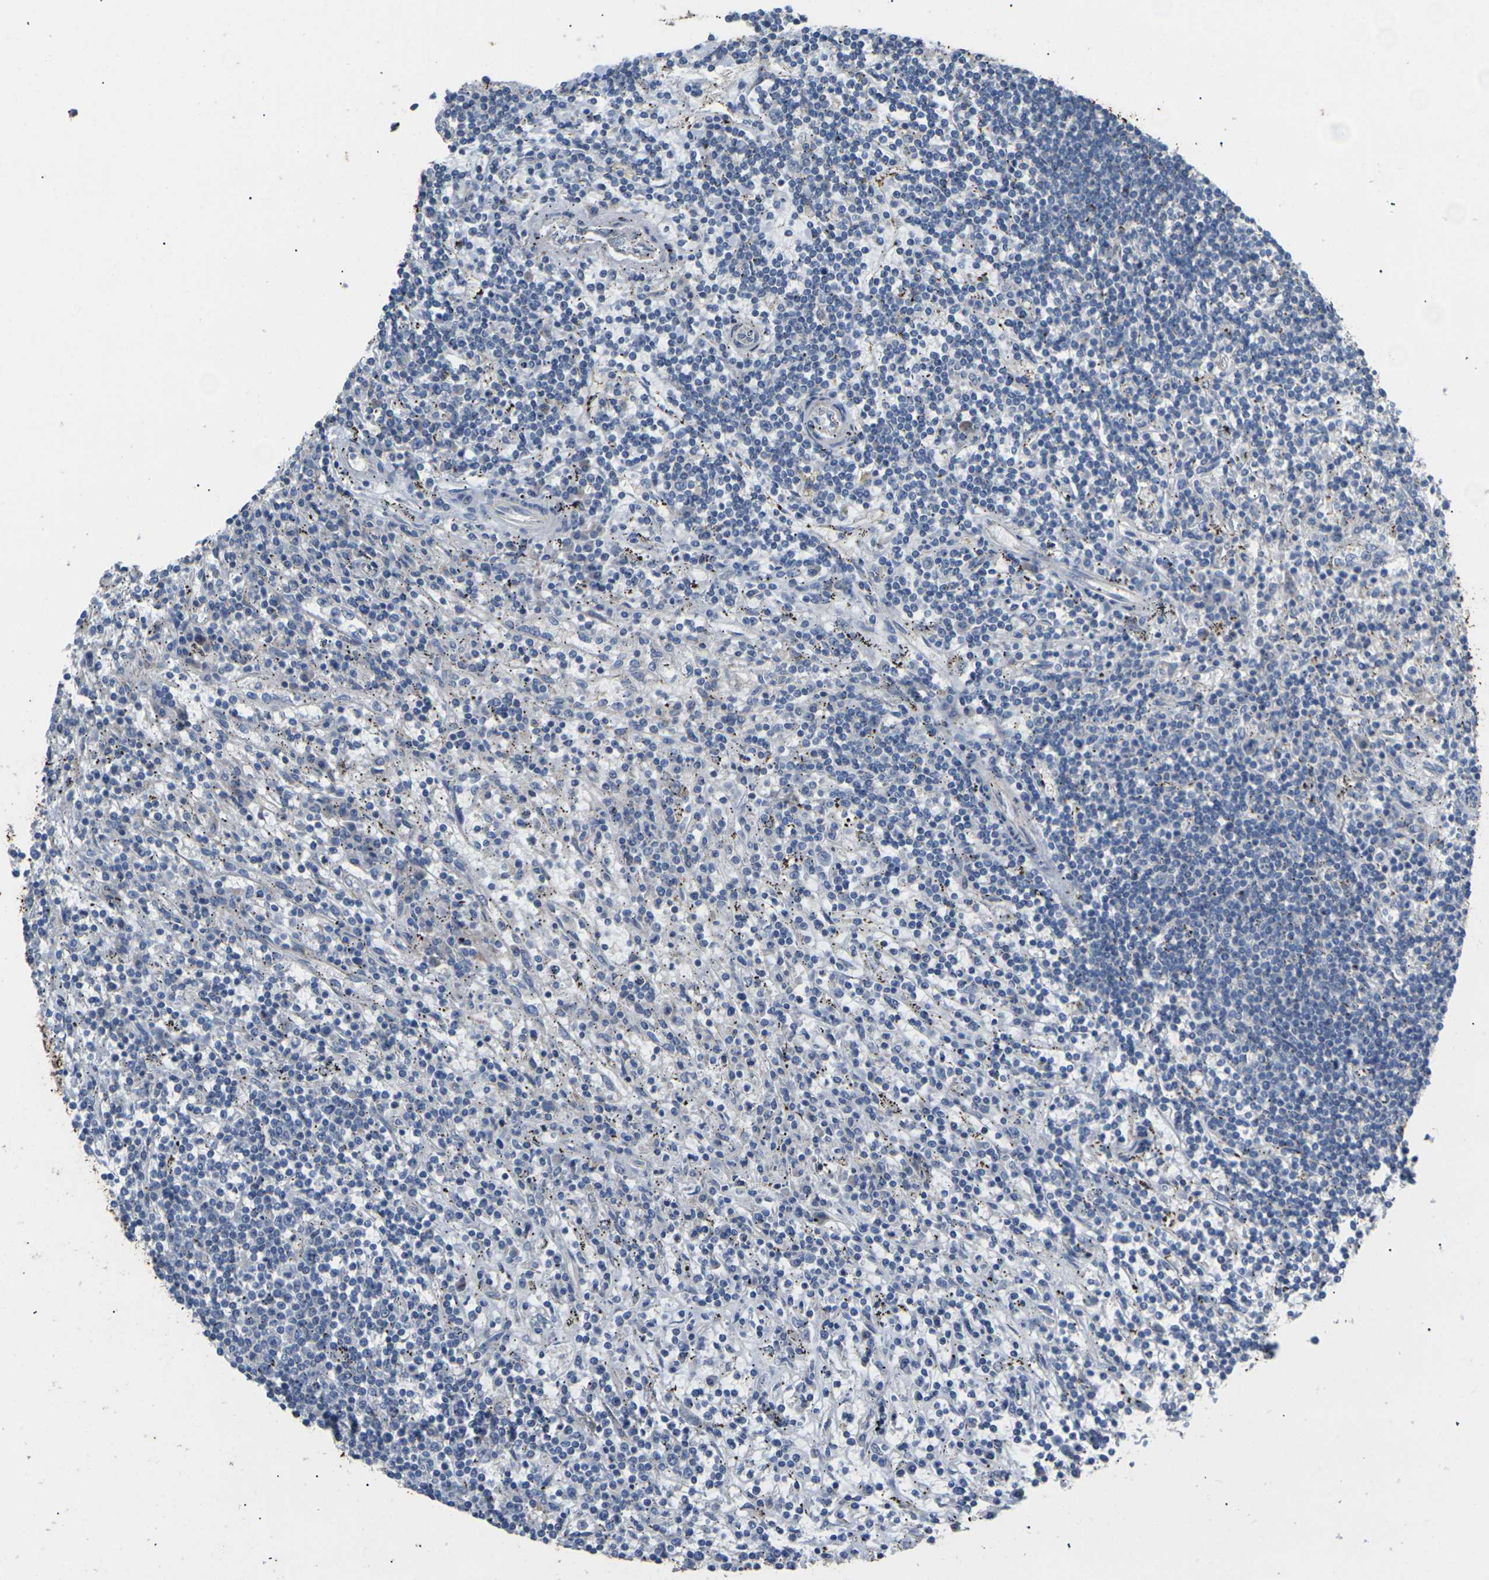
{"staining": {"intensity": "negative", "quantity": "none", "location": "none"}, "tissue": "lymphoma", "cell_type": "Tumor cells", "image_type": "cancer", "snomed": [{"axis": "morphology", "description": "Malignant lymphoma, non-Hodgkin's type, Low grade"}, {"axis": "topography", "description": "Spleen"}], "caption": "Immunohistochemistry image of lymphoma stained for a protein (brown), which demonstrates no positivity in tumor cells.", "gene": "KLHDC8B", "patient": {"sex": "male", "age": 76}}